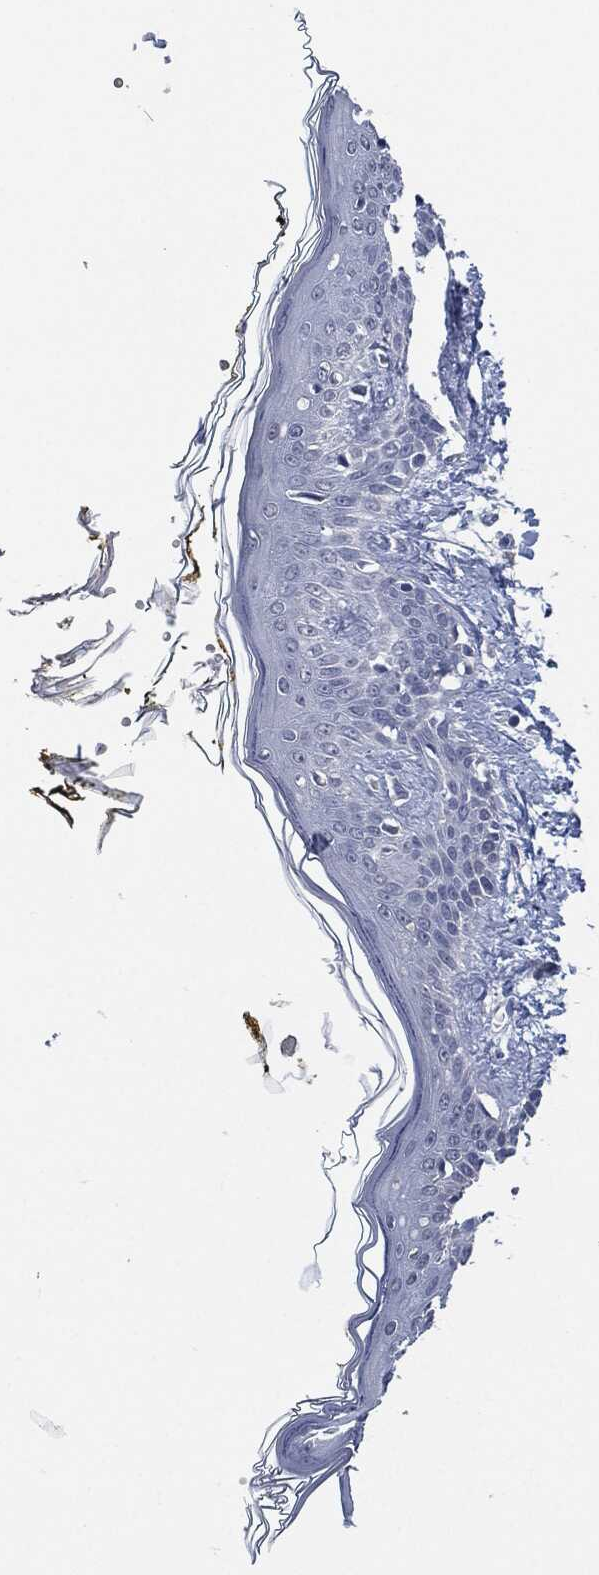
{"staining": {"intensity": "negative", "quantity": "none", "location": "none"}, "tissue": "skin", "cell_type": "Fibroblasts", "image_type": "normal", "snomed": [{"axis": "morphology", "description": "Normal tissue, NOS"}, {"axis": "topography", "description": "Skin"}], "caption": "High power microscopy image of an IHC image of unremarkable skin, revealing no significant expression in fibroblasts.", "gene": "IL2RG", "patient": {"sex": "male", "age": 76}}